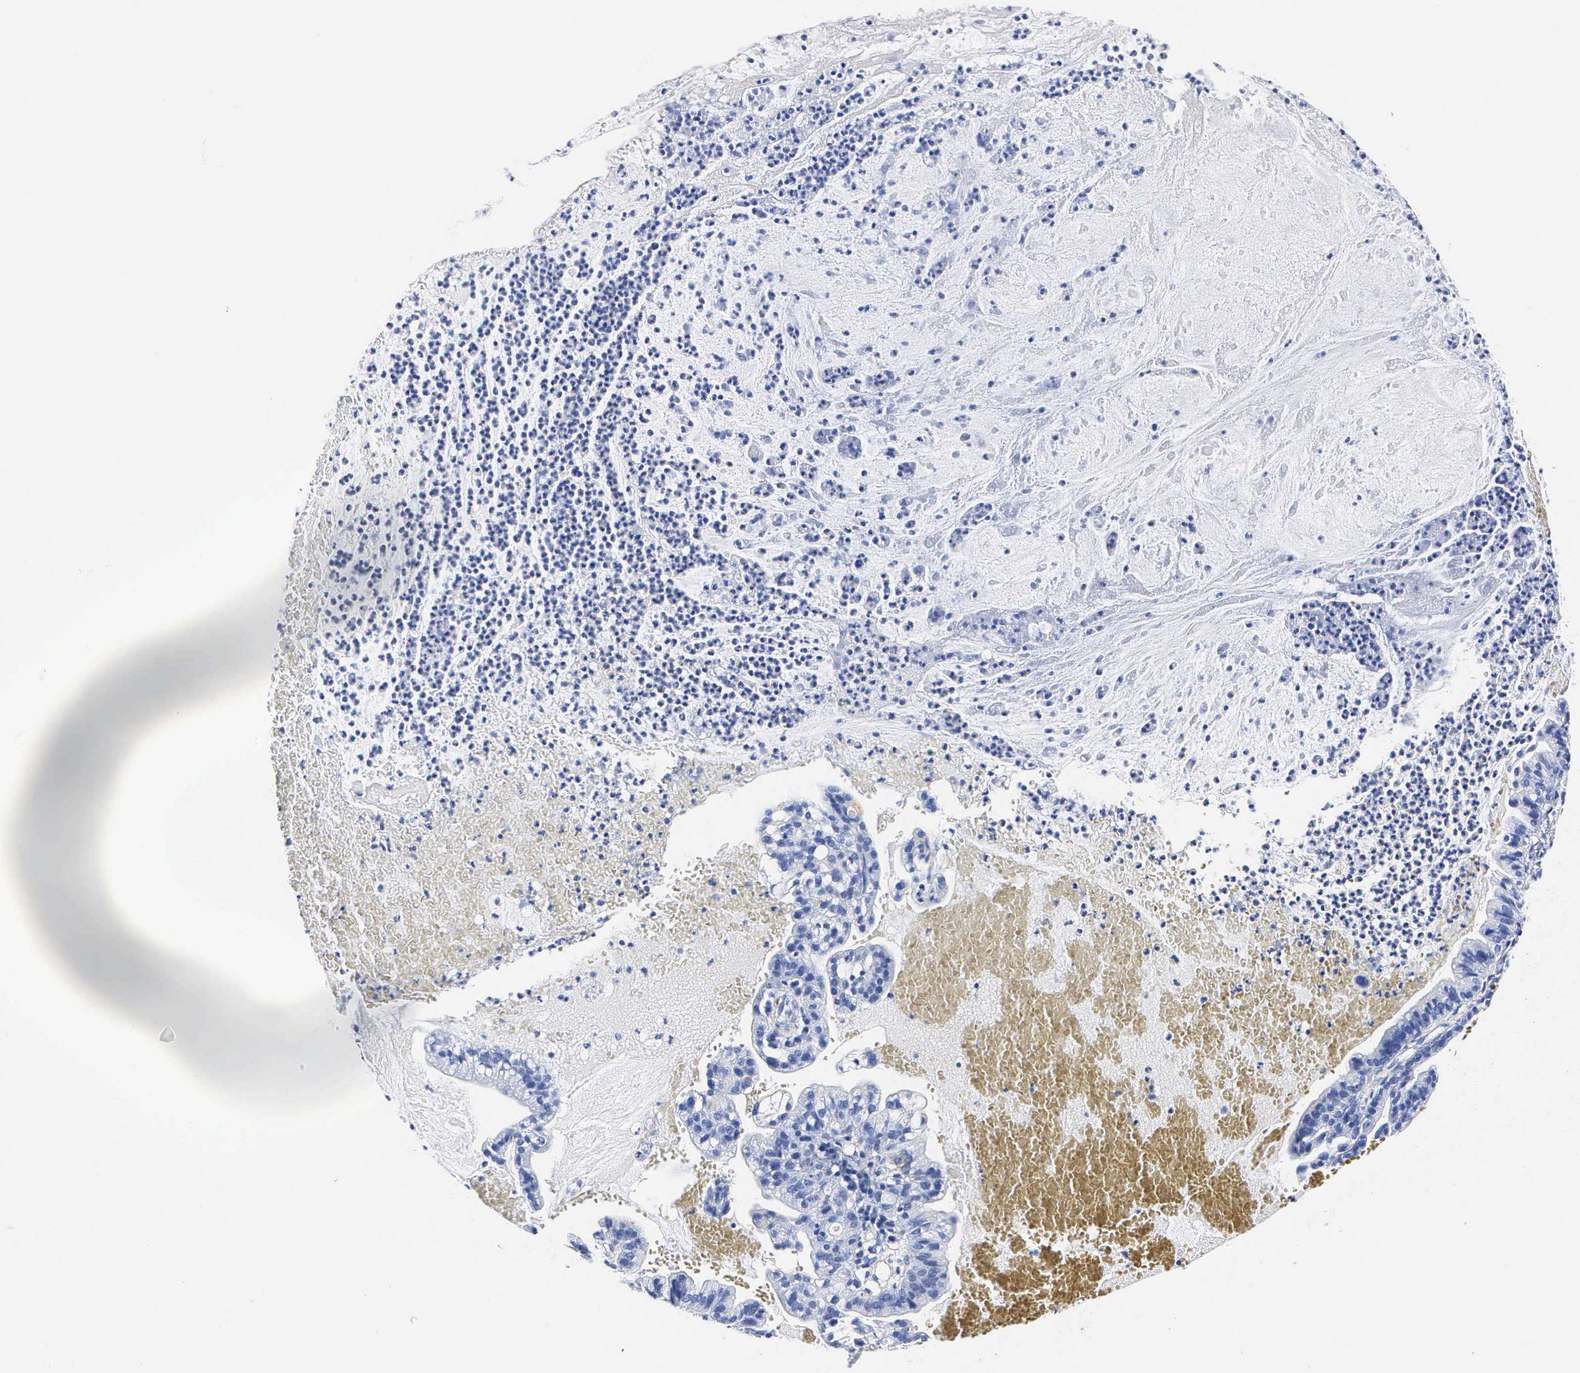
{"staining": {"intensity": "negative", "quantity": "none", "location": "none"}, "tissue": "cervical cancer", "cell_type": "Tumor cells", "image_type": "cancer", "snomed": [{"axis": "morphology", "description": "Adenocarcinoma, NOS"}, {"axis": "topography", "description": "Cervix"}], "caption": "Tumor cells show no significant protein staining in cervical cancer (adenocarcinoma).", "gene": "ENO2", "patient": {"sex": "female", "age": 41}}